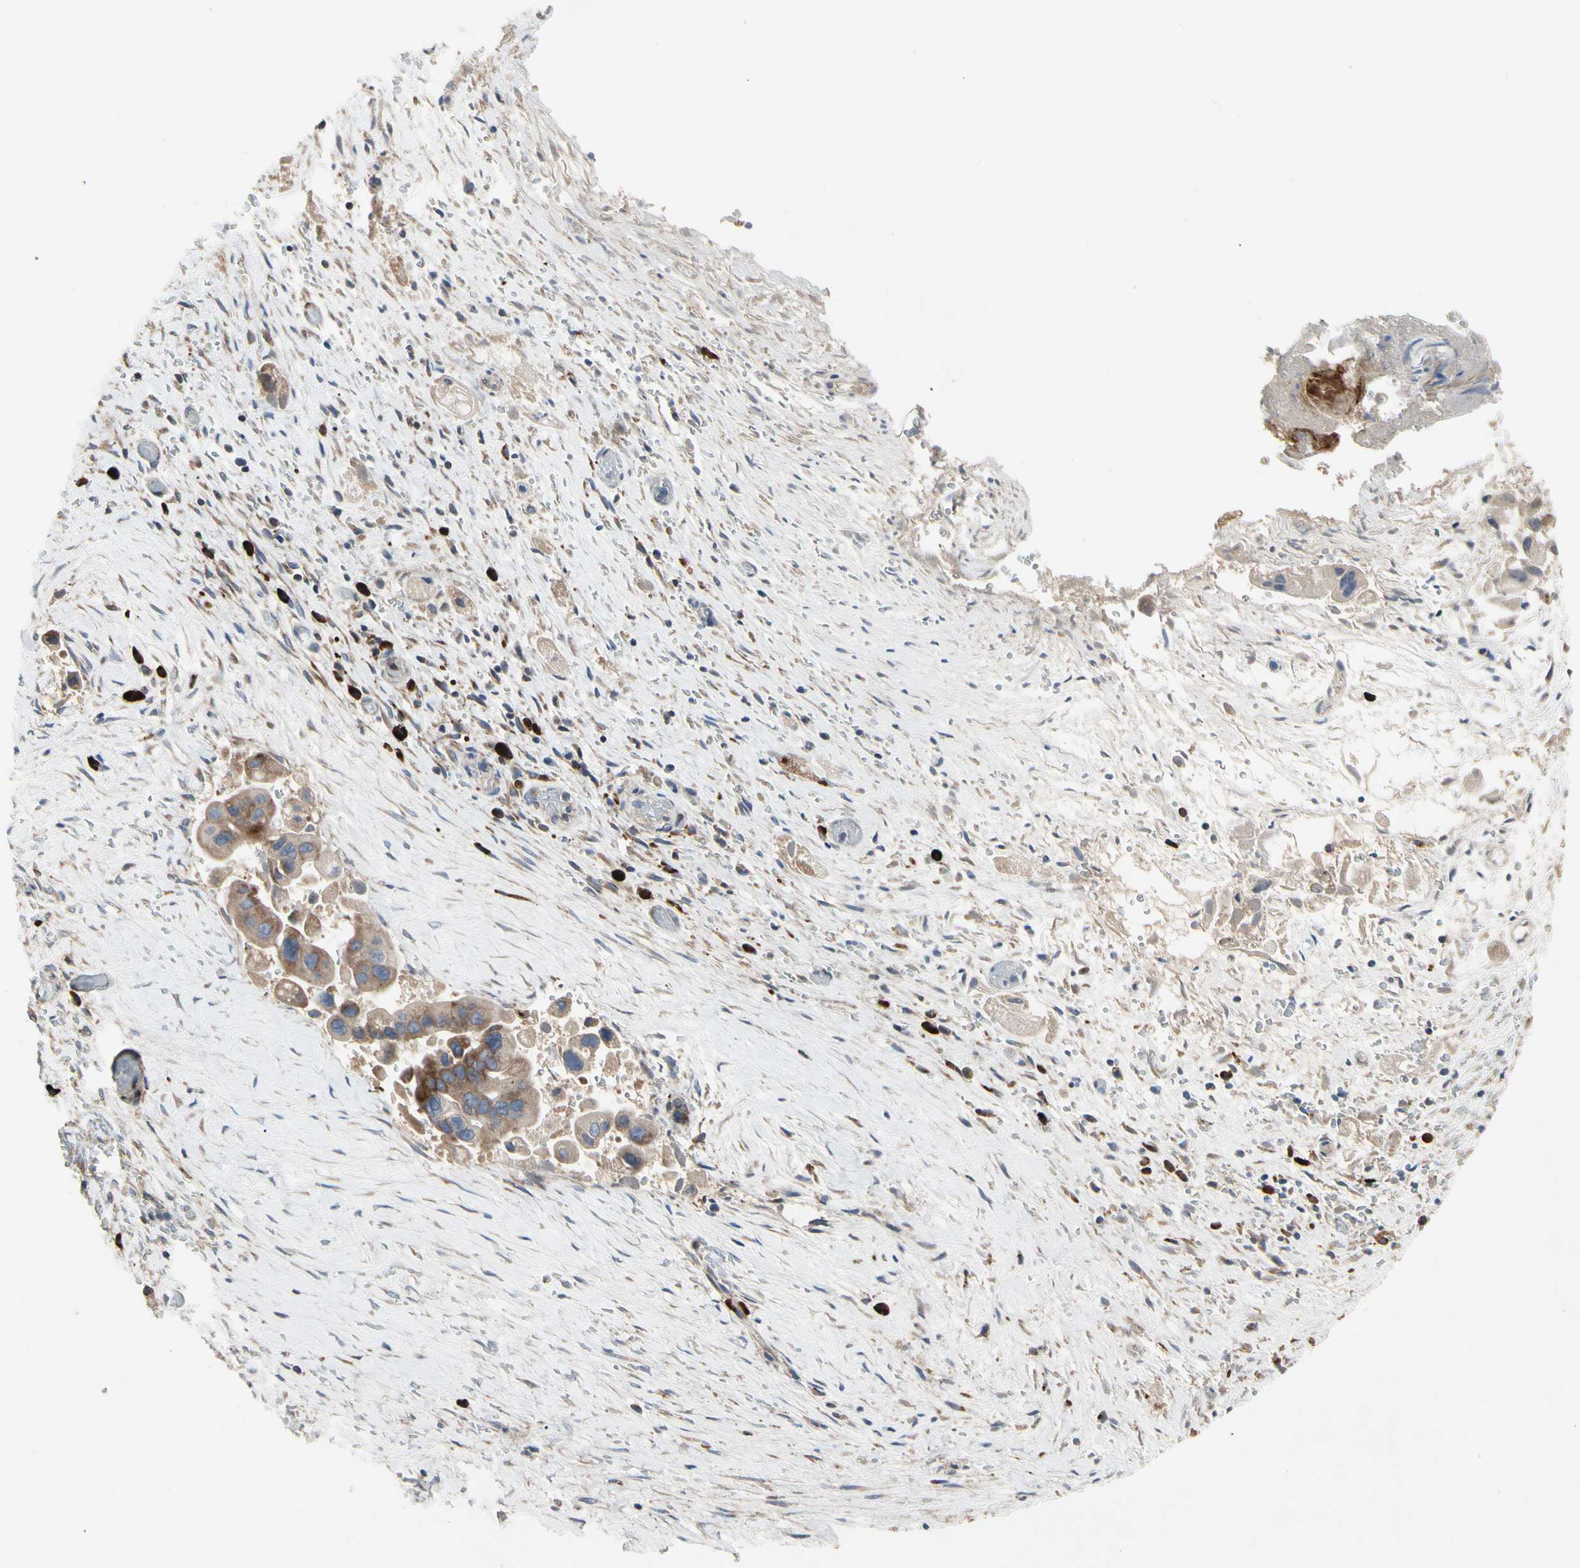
{"staining": {"intensity": "weak", "quantity": ">75%", "location": "cytoplasmic/membranous"}, "tissue": "liver cancer", "cell_type": "Tumor cells", "image_type": "cancer", "snomed": [{"axis": "morphology", "description": "Normal tissue, NOS"}, {"axis": "morphology", "description": "Cholangiocarcinoma"}, {"axis": "topography", "description": "Liver"}, {"axis": "topography", "description": "Peripheral nerve tissue"}], "caption": "Tumor cells exhibit weak cytoplasmic/membranous positivity in approximately >75% of cells in cholangiocarcinoma (liver). The staining was performed using DAB (3,3'-diaminobenzidine) to visualize the protein expression in brown, while the nuclei were stained in blue with hematoxylin (Magnification: 20x).", "gene": "MMEL1", "patient": {"sex": "male", "age": 50}}